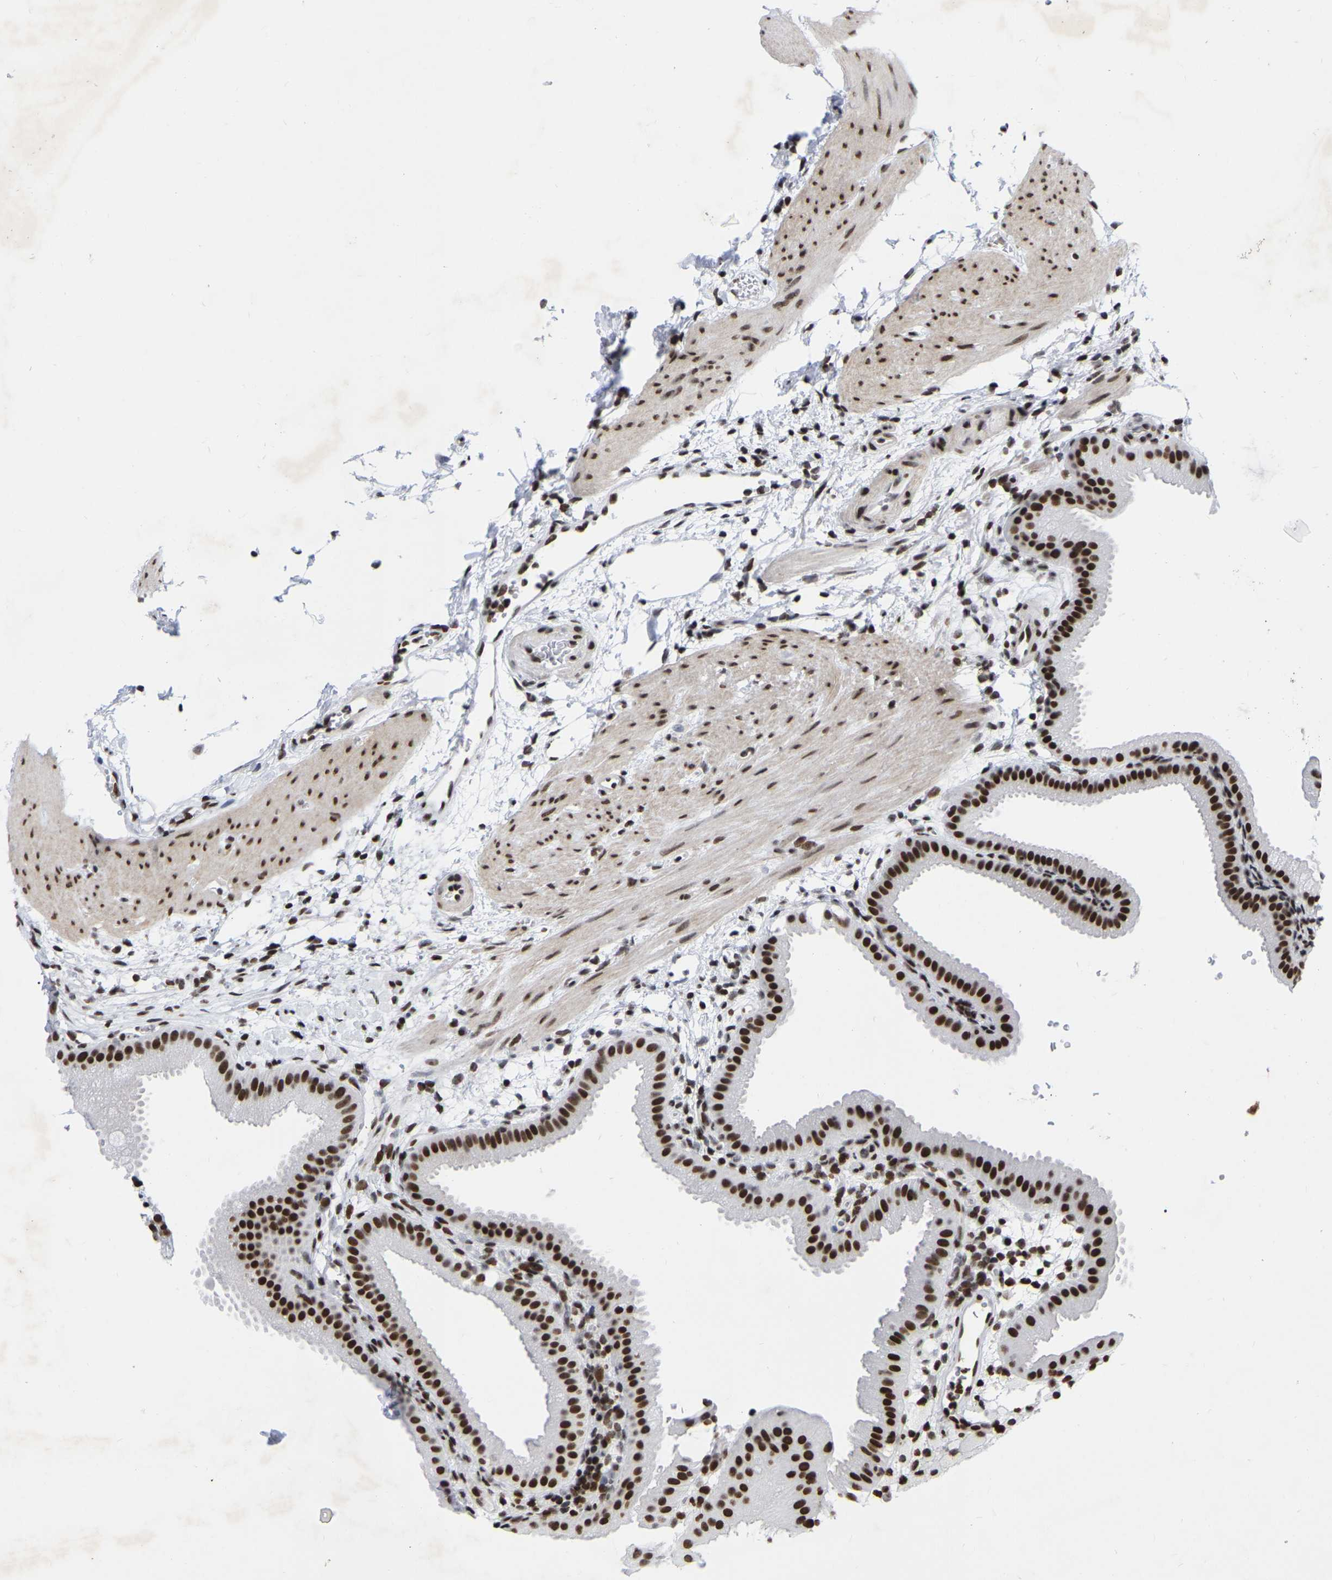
{"staining": {"intensity": "strong", "quantity": ">75%", "location": "nuclear"}, "tissue": "gallbladder", "cell_type": "Glandular cells", "image_type": "normal", "snomed": [{"axis": "morphology", "description": "Normal tissue, NOS"}, {"axis": "topography", "description": "Gallbladder"}], "caption": "Strong nuclear protein staining is seen in about >75% of glandular cells in gallbladder. (IHC, brightfield microscopy, high magnification).", "gene": "PRCC", "patient": {"sex": "female", "age": 64}}